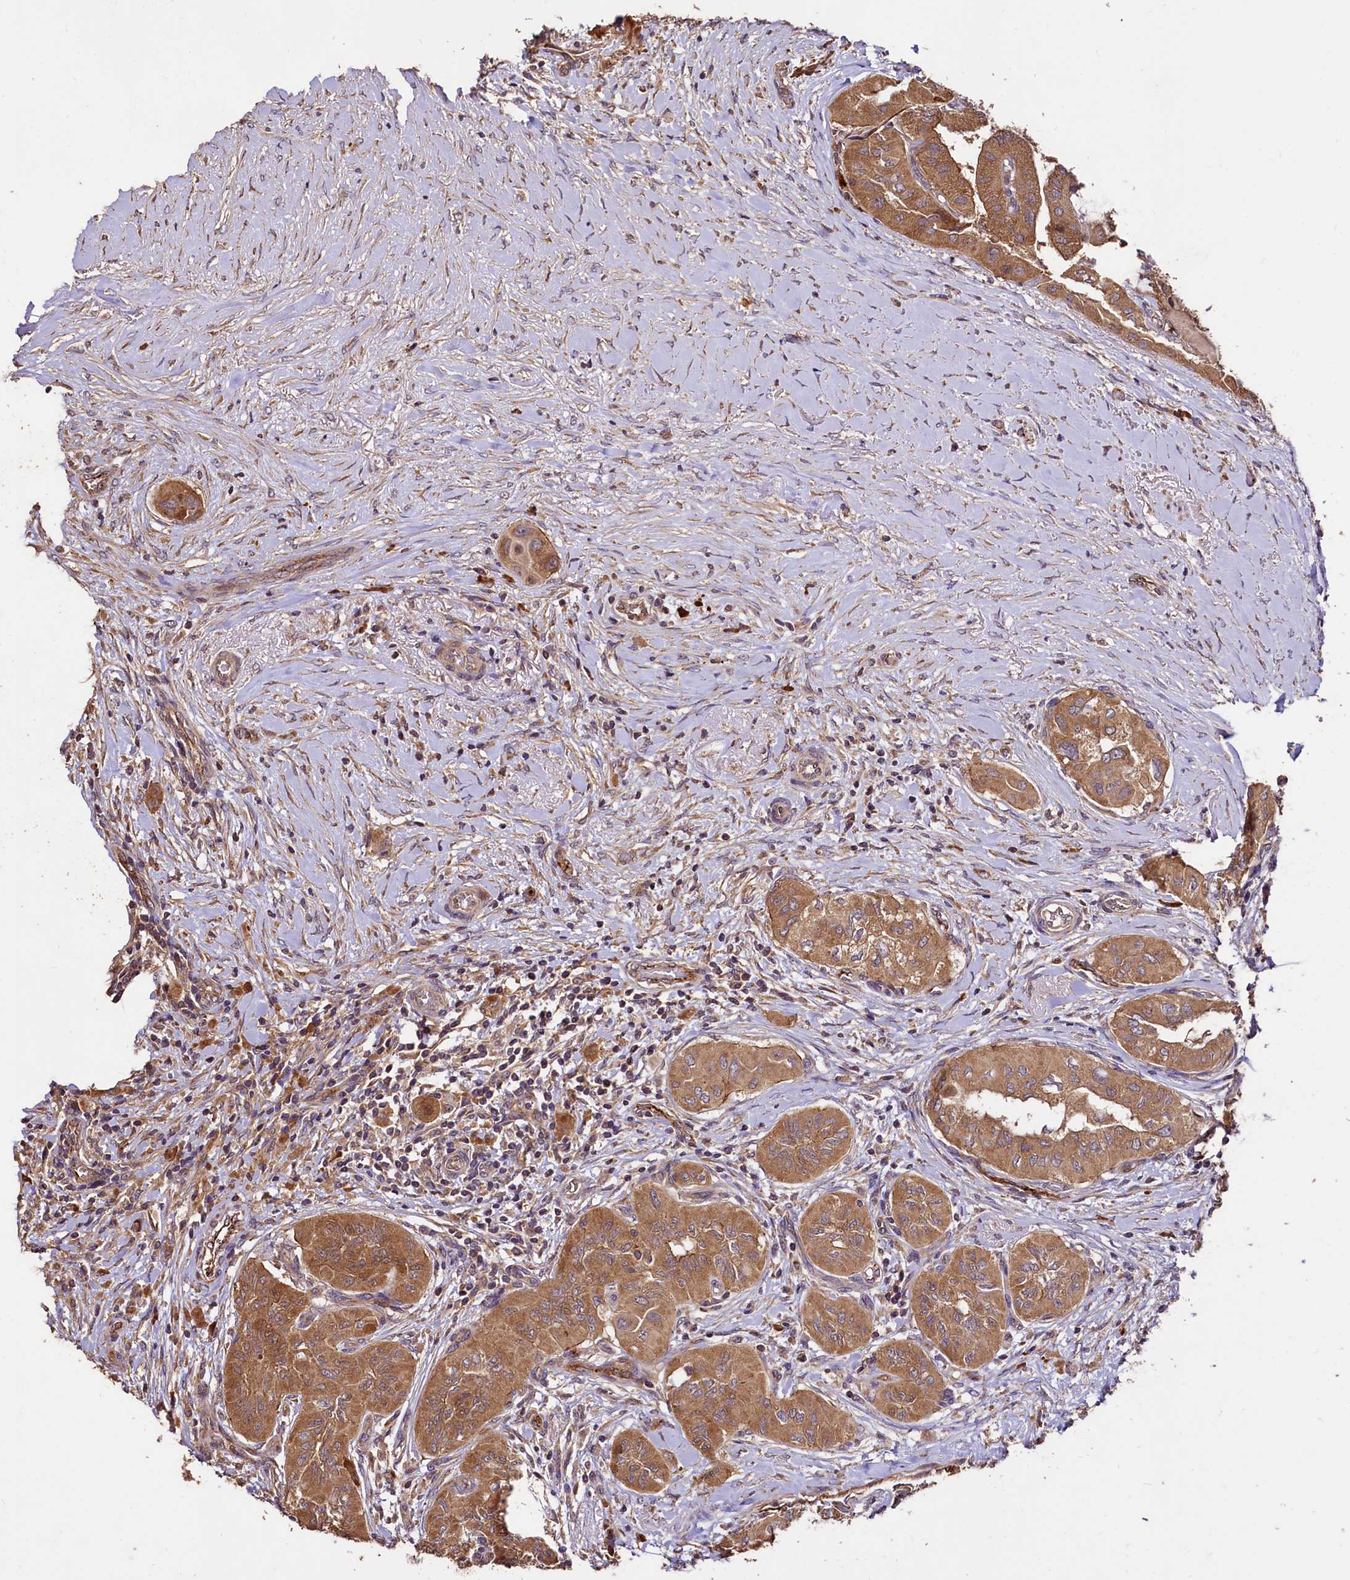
{"staining": {"intensity": "moderate", "quantity": ">75%", "location": "cytoplasmic/membranous"}, "tissue": "thyroid cancer", "cell_type": "Tumor cells", "image_type": "cancer", "snomed": [{"axis": "morphology", "description": "Papillary adenocarcinoma, NOS"}, {"axis": "topography", "description": "Thyroid gland"}], "caption": "Immunohistochemistry photomicrograph of human thyroid cancer (papillary adenocarcinoma) stained for a protein (brown), which shows medium levels of moderate cytoplasmic/membranous staining in about >75% of tumor cells.", "gene": "RASSF1", "patient": {"sex": "female", "age": 59}}